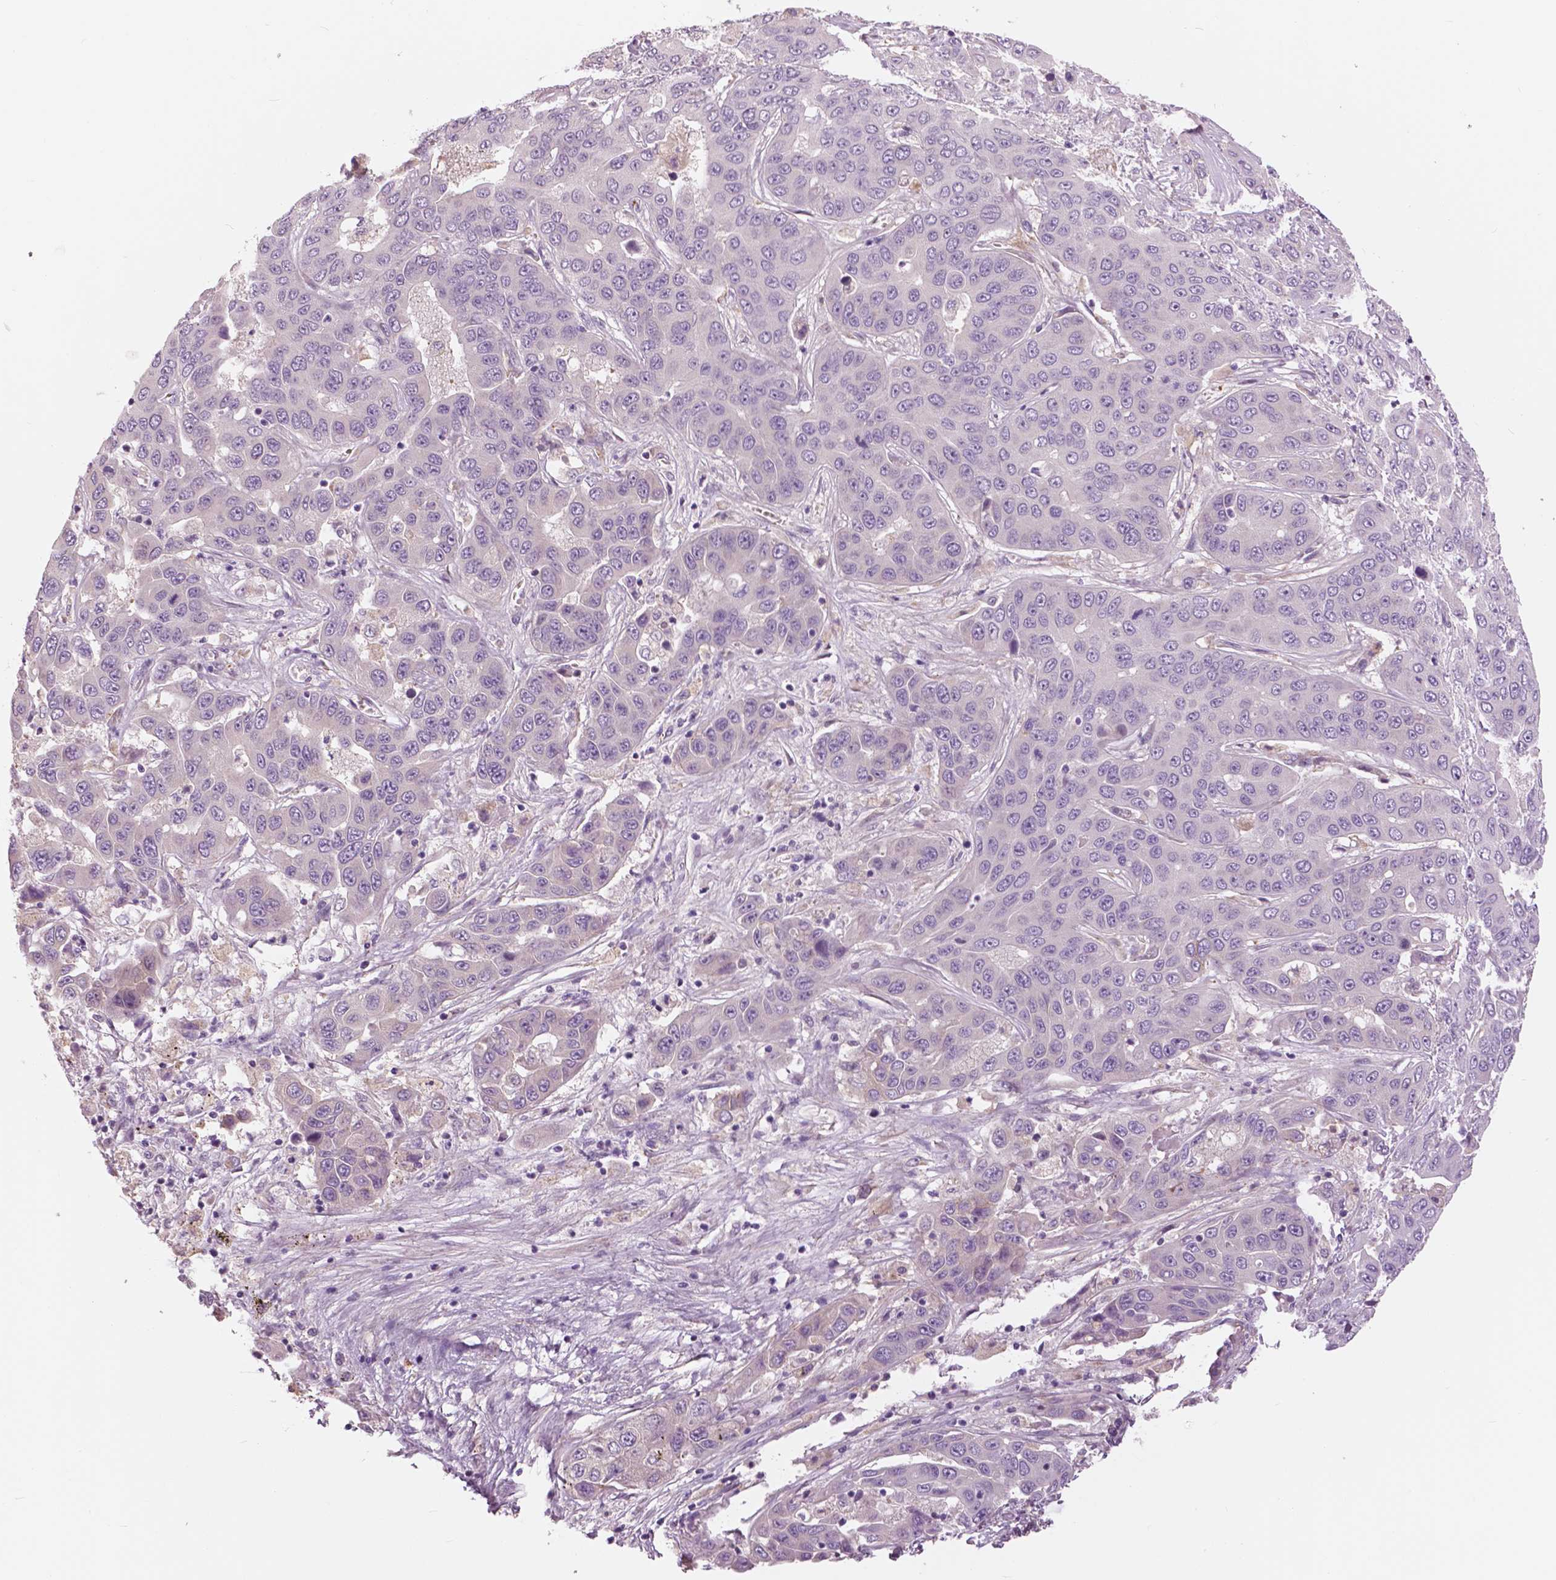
{"staining": {"intensity": "negative", "quantity": "none", "location": "none"}, "tissue": "liver cancer", "cell_type": "Tumor cells", "image_type": "cancer", "snomed": [{"axis": "morphology", "description": "Cholangiocarcinoma"}, {"axis": "topography", "description": "Liver"}], "caption": "The photomicrograph shows no staining of tumor cells in liver cancer.", "gene": "SERPINI1", "patient": {"sex": "female", "age": 52}}